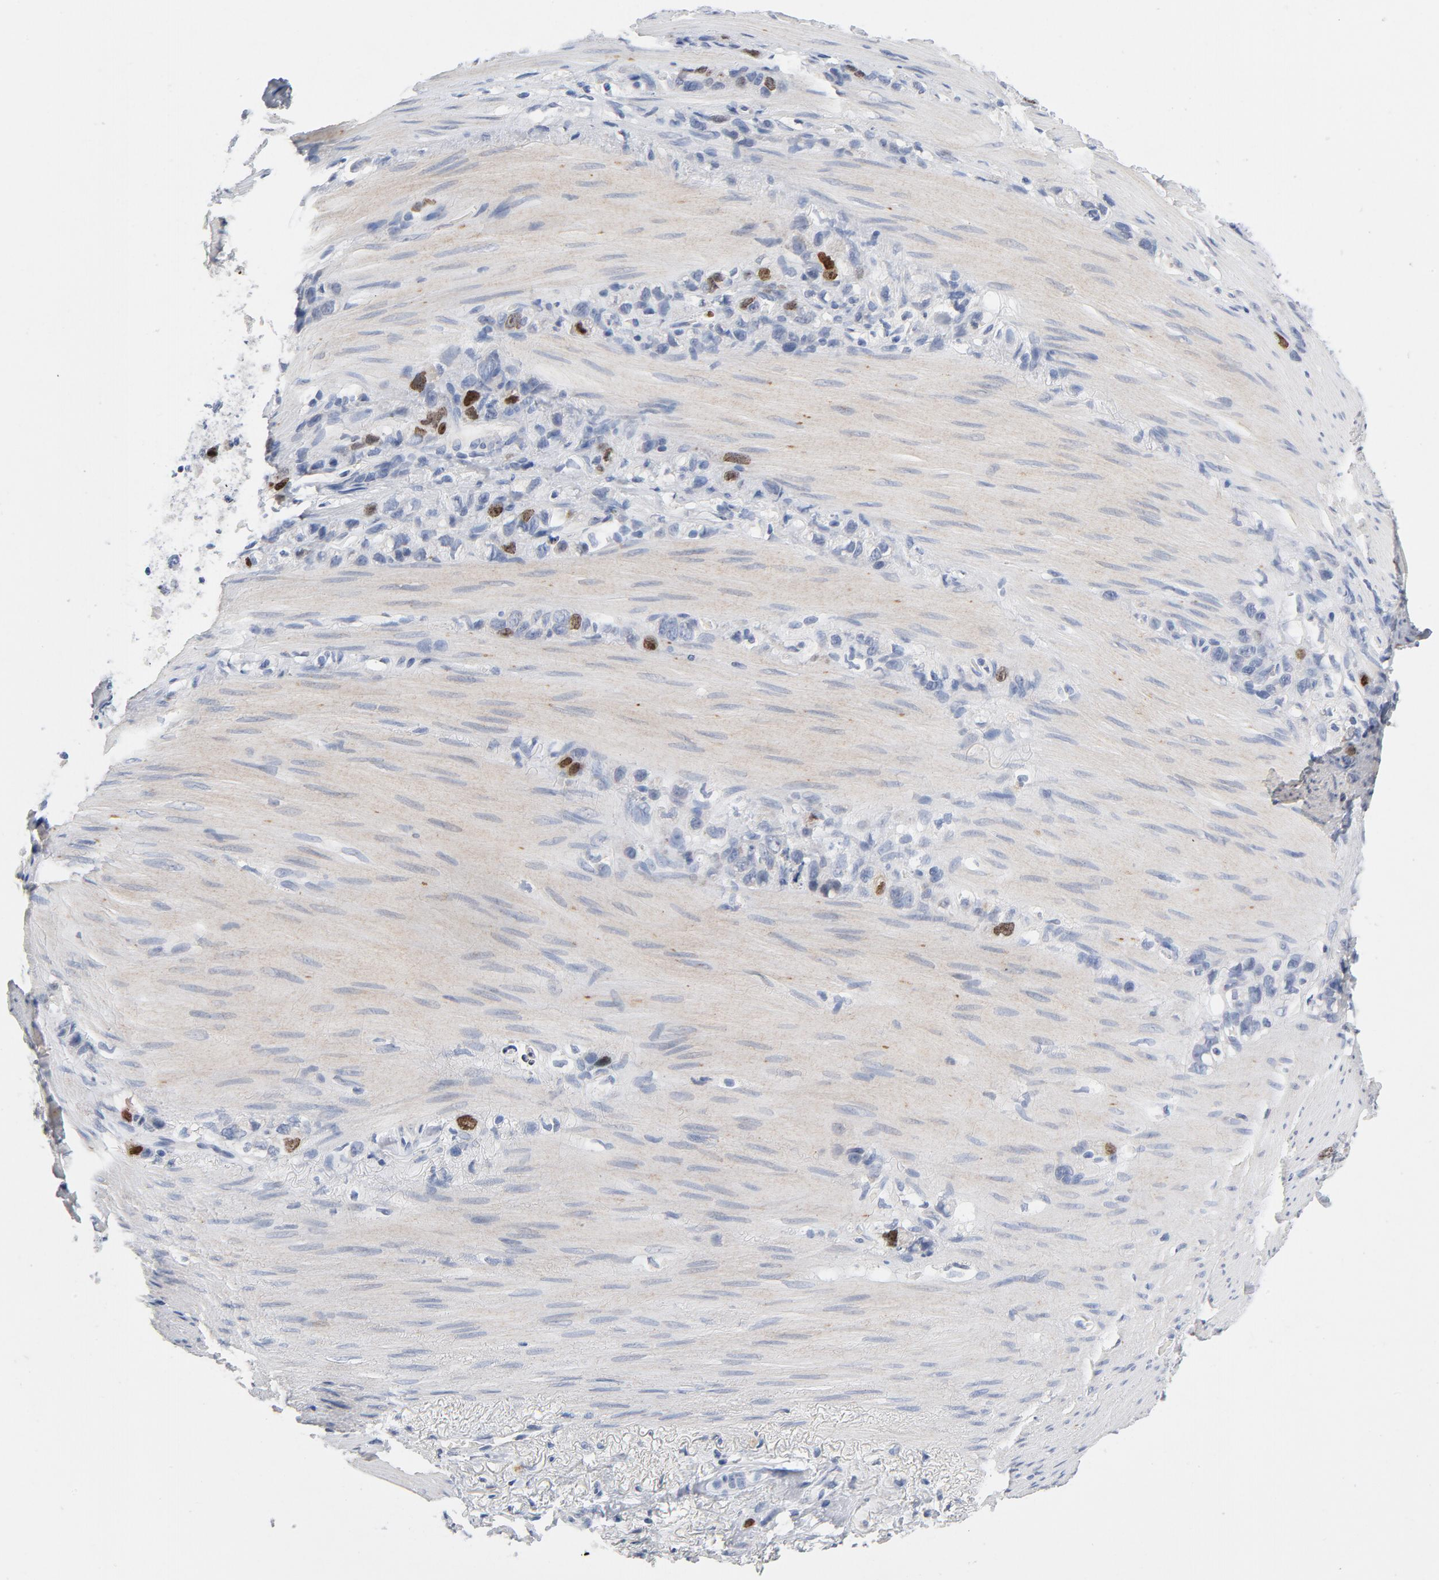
{"staining": {"intensity": "moderate", "quantity": "<25%", "location": "nuclear"}, "tissue": "stomach cancer", "cell_type": "Tumor cells", "image_type": "cancer", "snomed": [{"axis": "morphology", "description": "Normal tissue, NOS"}, {"axis": "morphology", "description": "Adenocarcinoma, NOS"}, {"axis": "morphology", "description": "Adenocarcinoma, High grade"}, {"axis": "topography", "description": "Stomach, upper"}, {"axis": "topography", "description": "Stomach"}], "caption": "Stomach cancer (adenocarcinoma) stained with a protein marker reveals moderate staining in tumor cells.", "gene": "BIRC5", "patient": {"sex": "female", "age": 65}}